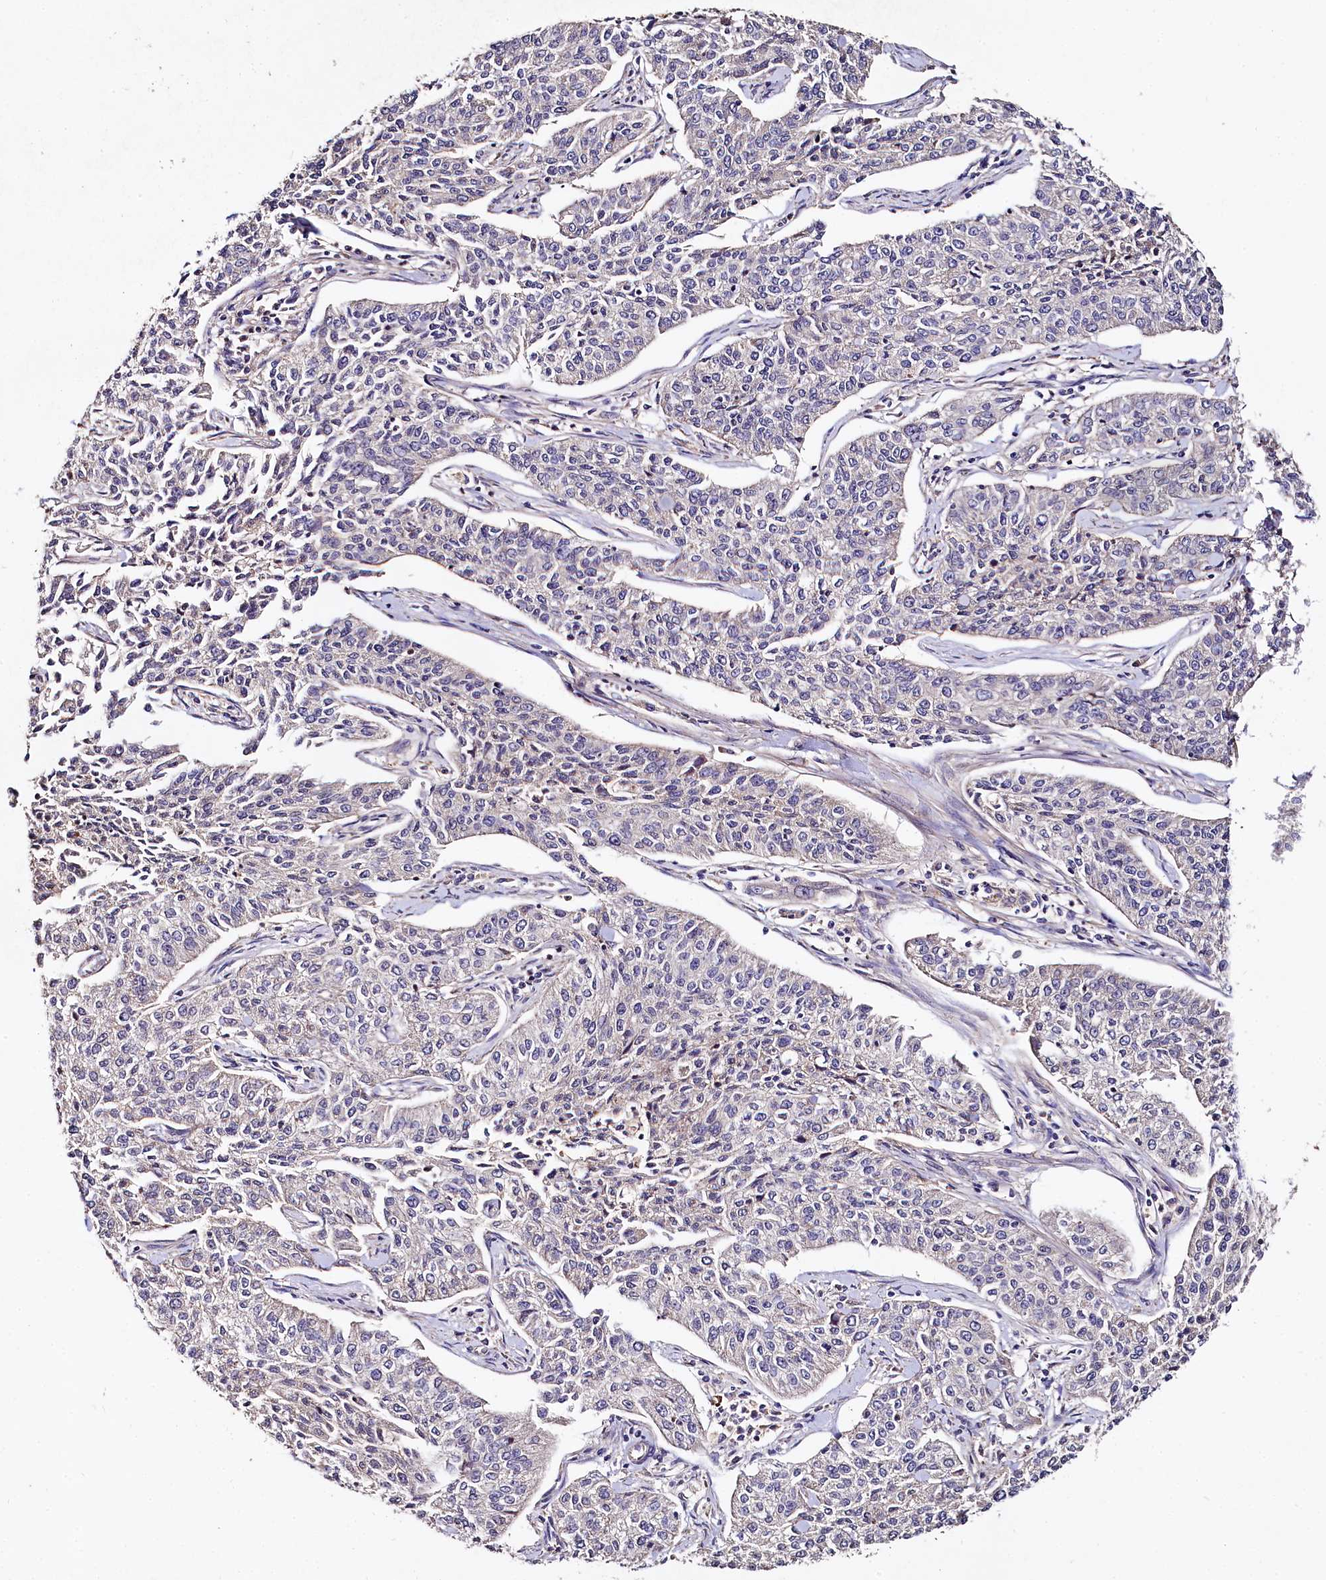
{"staining": {"intensity": "negative", "quantity": "none", "location": "none"}, "tissue": "cervical cancer", "cell_type": "Tumor cells", "image_type": "cancer", "snomed": [{"axis": "morphology", "description": "Squamous cell carcinoma, NOS"}, {"axis": "topography", "description": "Cervix"}], "caption": "Immunohistochemistry histopathology image of human cervical squamous cell carcinoma stained for a protein (brown), which shows no staining in tumor cells.", "gene": "SPRYD3", "patient": {"sex": "female", "age": 35}}